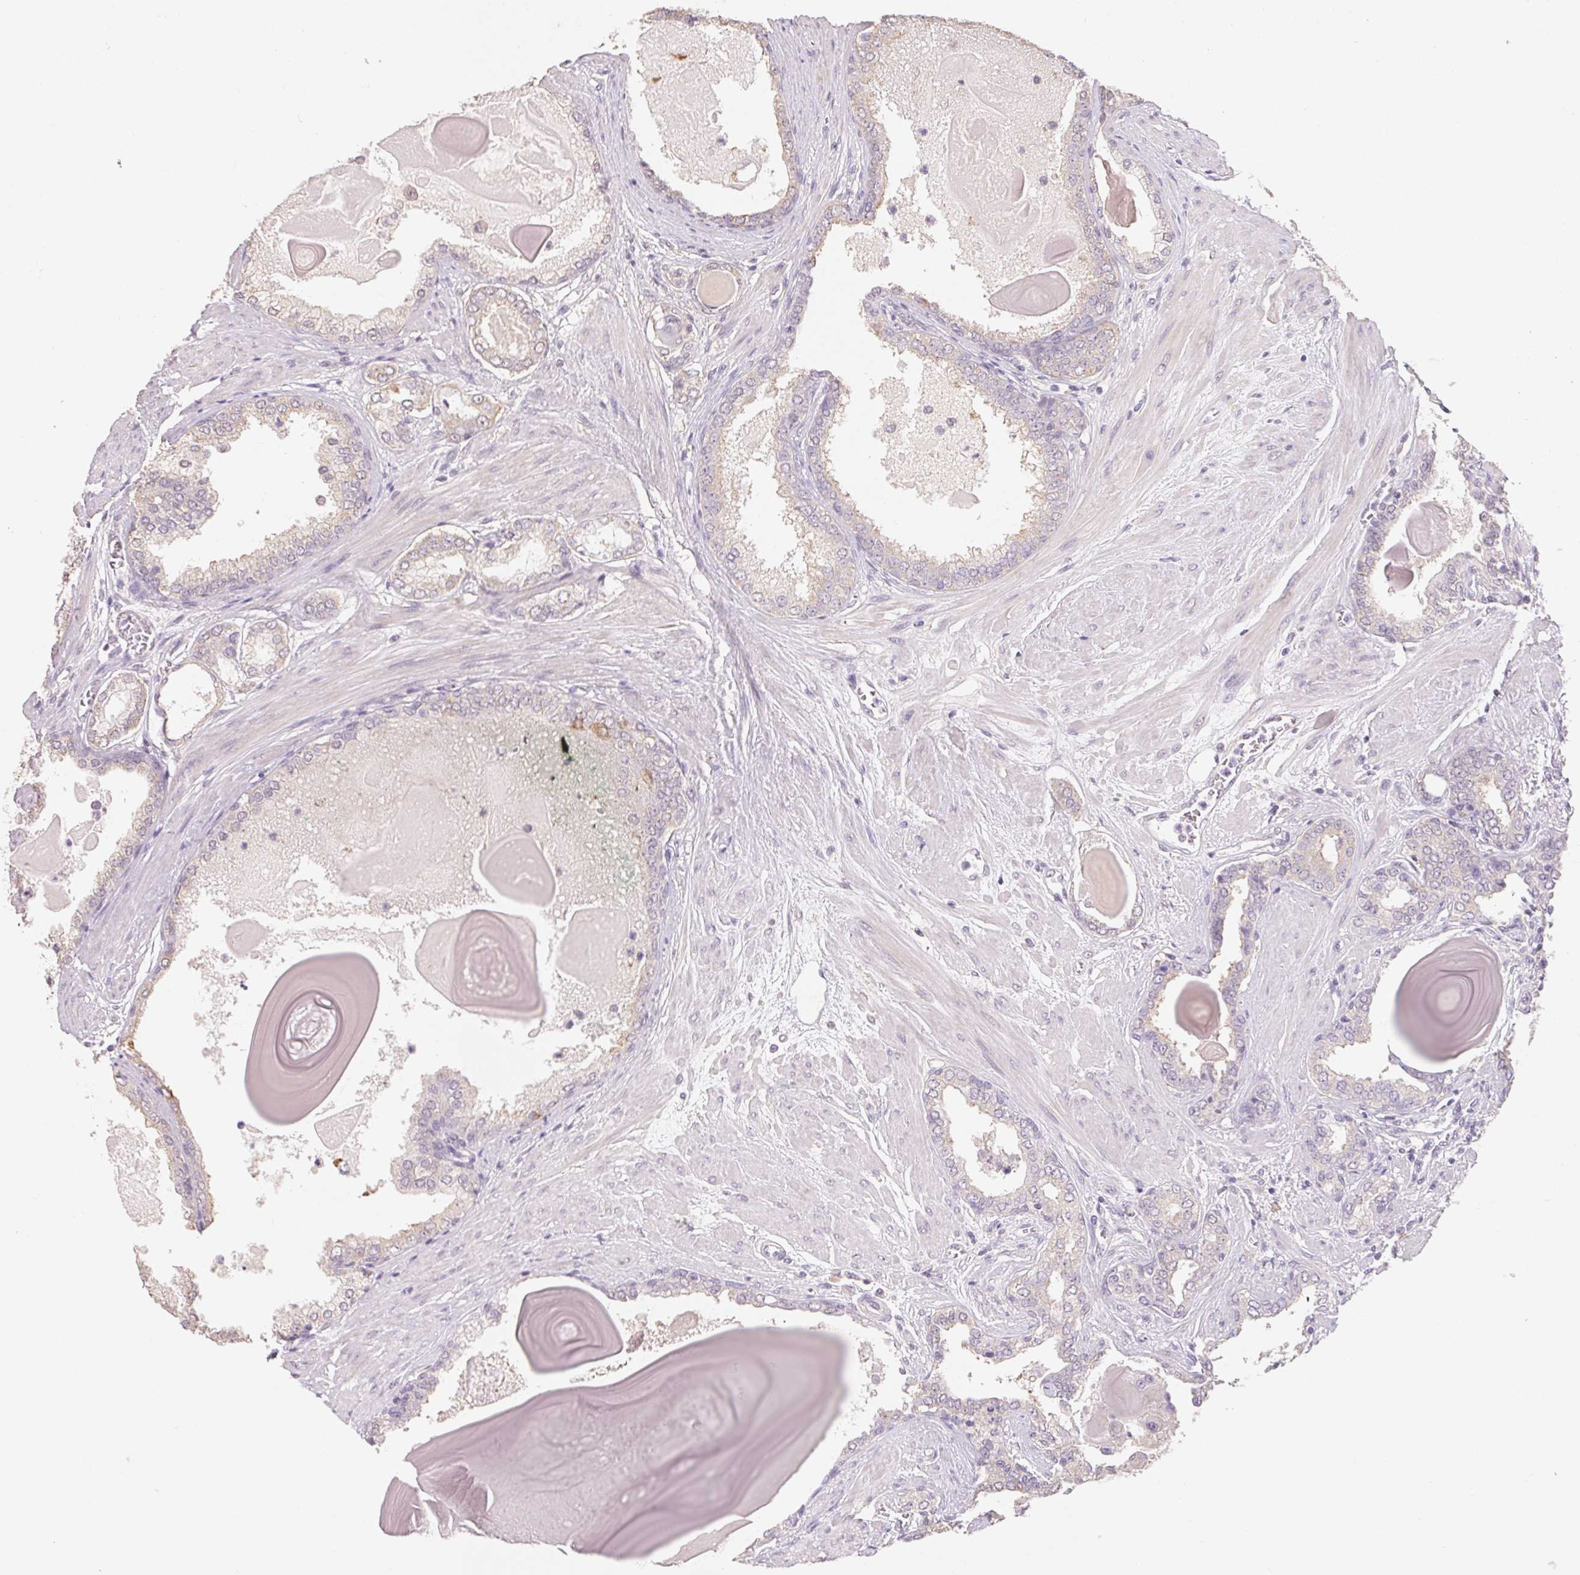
{"staining": {"intensity": "negative", "quantity": "none", "location": "none"}, "tissue": "prostate cancer", "cell_type": "Tumor cells", "image_type": "cancer", "snomed": [{"axis": "morphology", "description": "Adenocarcinoma, Low grade"}, {"axis": "topography", "description": "Prostate"}], "caption": "There is no significant staining in tumor cells of prostate cancer.", "gene": "MAP7D2", "patient": {"sex": "male", "age": 64}}